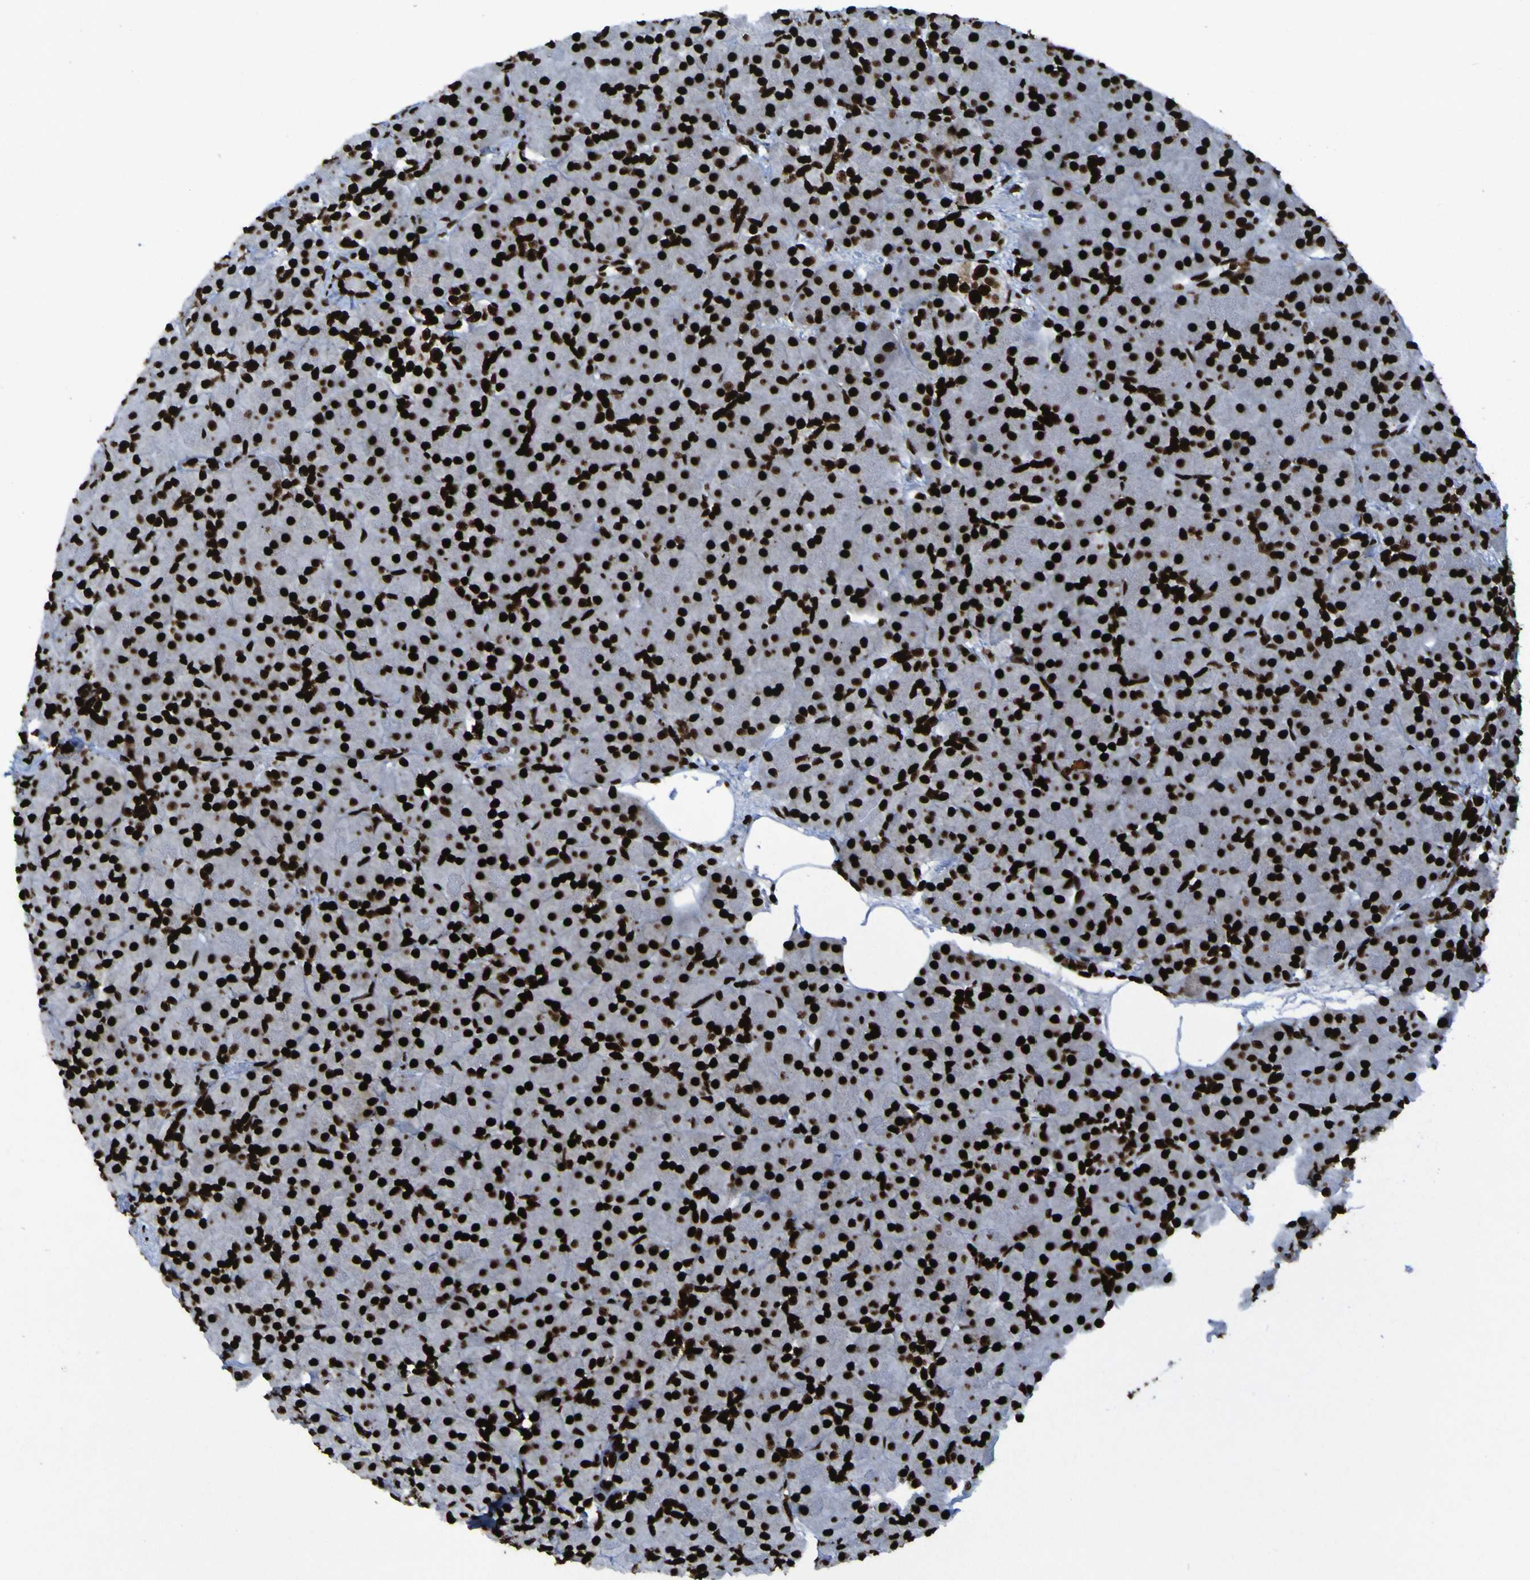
{"staining": {"intensity": "strong", "quantity": ">75%", "location": "nuclear"}, "tissue": "pancreas", "cell_type": "Exocrine glandular cells", "image_type": "normal", "snomed": [{"axis": "morphology", "description": "Normal tissue, NOS"}, {"axis": "topography", "description": "Pancreas"}], "caption": "Normal pancreas displays strong nuclear expression in about >75% of exocrine glandular cells, visualized by immunohistochemistry. The protein of interest is shown in brown color, while the nuclei are stained blue.", "gene": "NPM1", "patient": {"sex": "male", "age": 66}}